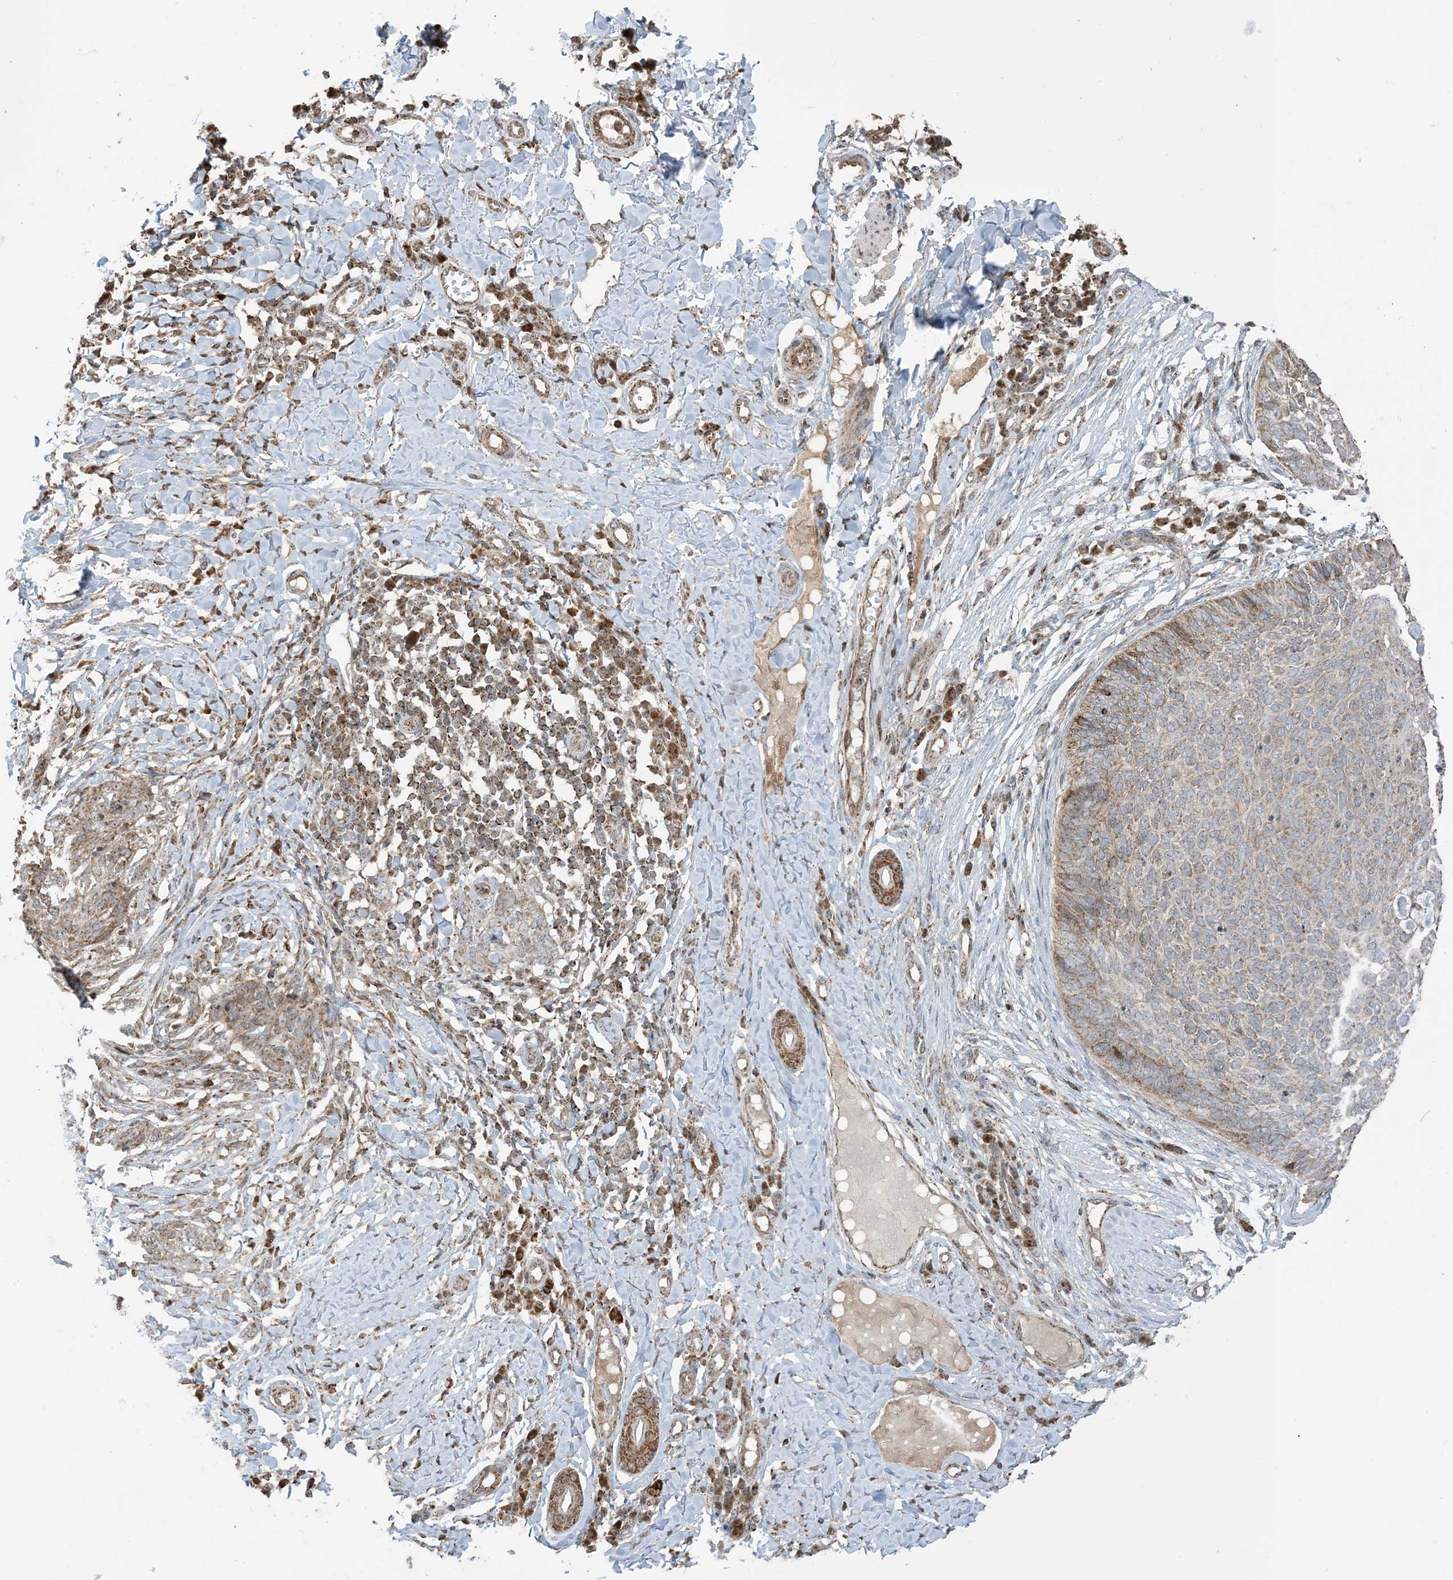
{"staining": {"intensity": "moderate", "quantity": "25%-75%", "location": "cytoplasmic/membranous"}, "tissue": "skin cancer", "cell_type": "Tumor cells", "image_type": "cancer", "snomed": [{"axis": "morphology", "description": "Normal tissue, NOS"}, {"axis": "morphology", "description": "Basal cell carcinoma"}, {"axis": "topography", "description": "Skin"}], "caption": "An image of human skin cancer stained for a protein shows moderate cytoplasmic/membranous brown staining in tumor cells.", "gene": "MAPKBP1", "patient": {"sex": "male", "age": 50}}